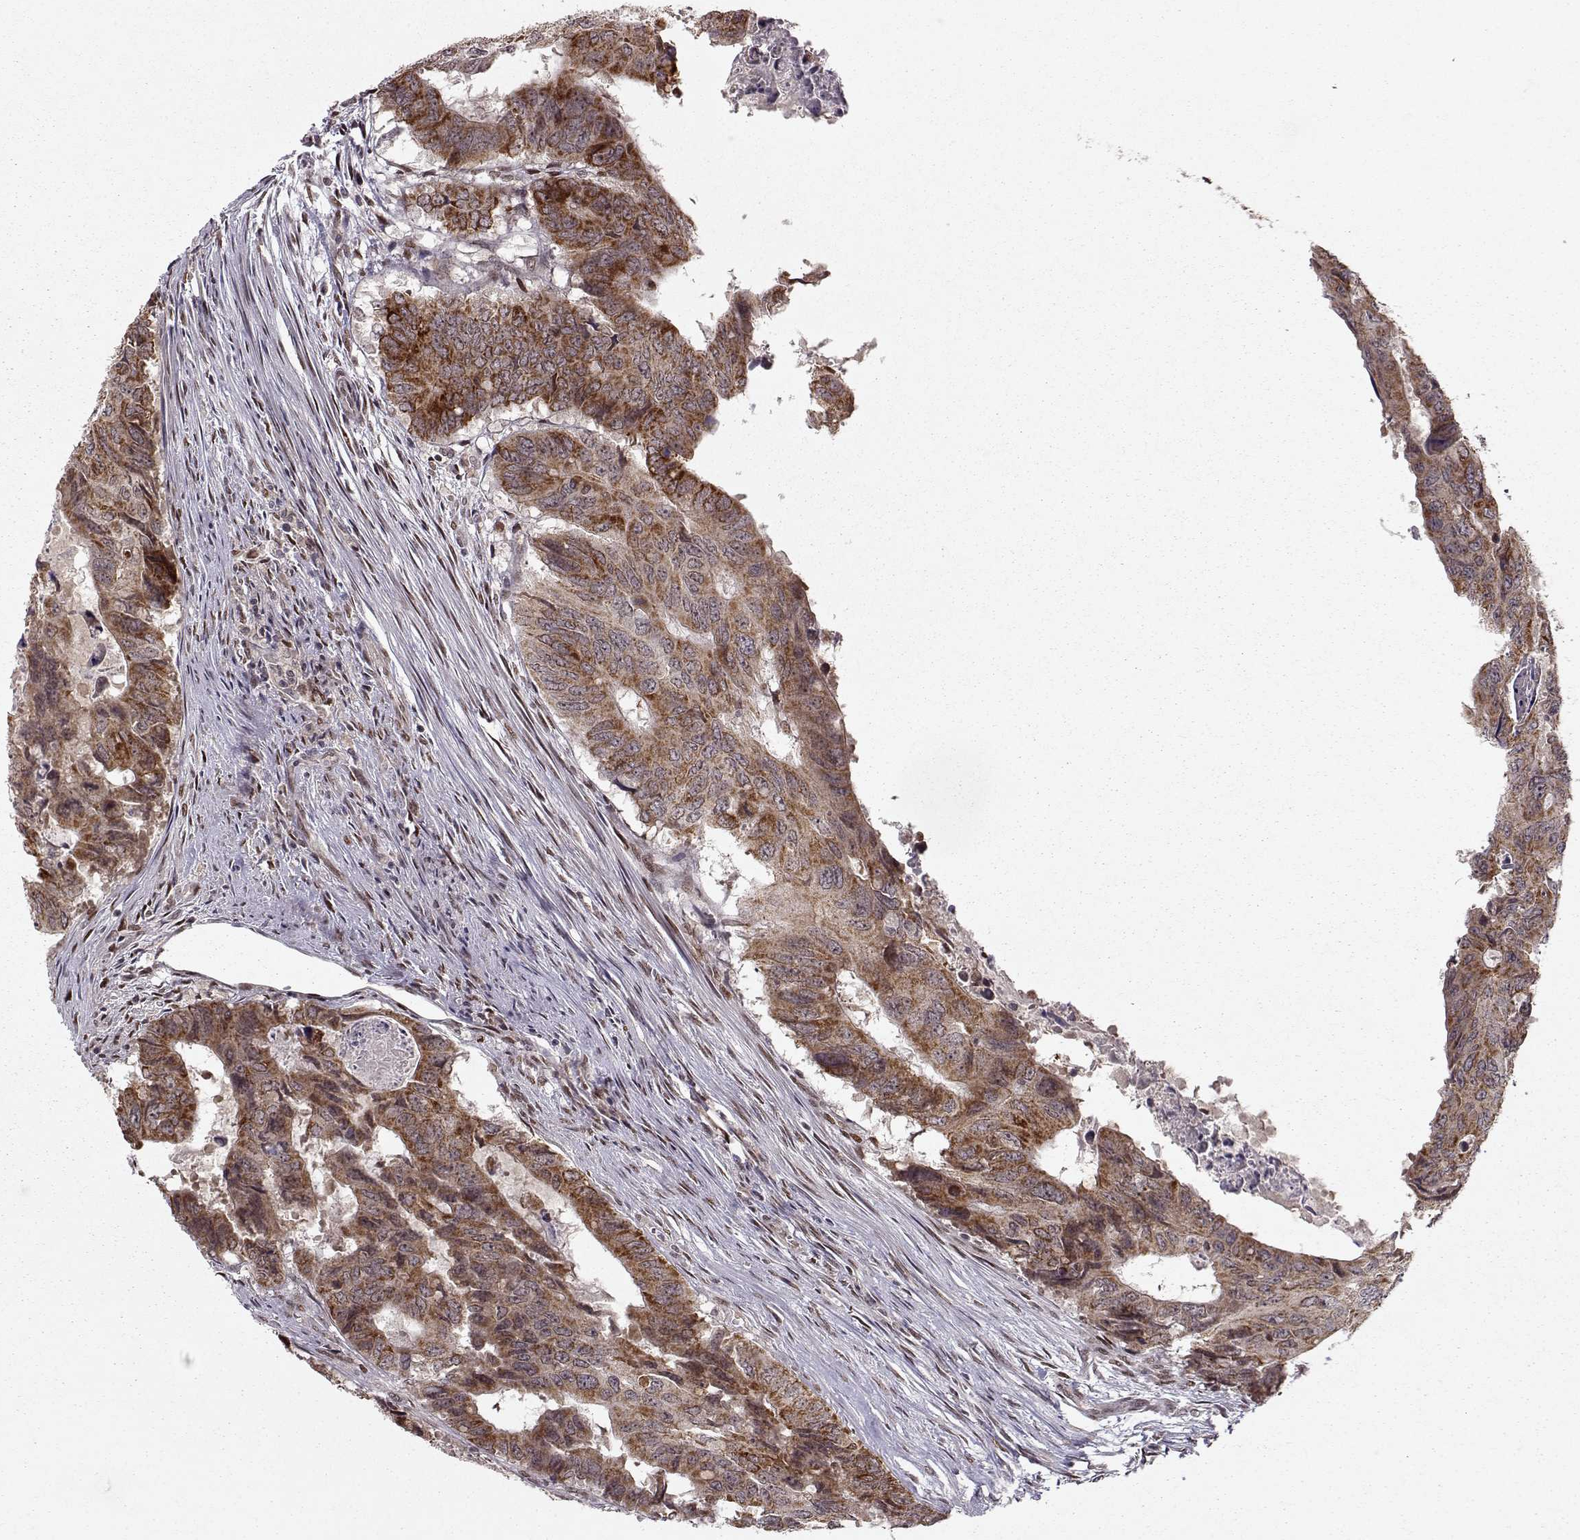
{"staining": {"intensity": "strong", "quantity": ">75%", "location": "cytoplasmic/membranous"}, "tissue": "colorectal cancer", "cell_type": "Tumor cells", "image_type": "cancer", "snomed": [{"axis": "morphology", "description": "Adenocarcinoma, NOS"}, {"axis": "topography", "description": "Colon"}], "caption": "About >75% of tumor cells in colorectal cancer (adenocarcinoma) demonstrate strong cytoplasmic/membranous protein staining as visualized by brown immunohistochemical staining.", "gene": "RAI1", "patient": {"sex": "male", "age": 79}}